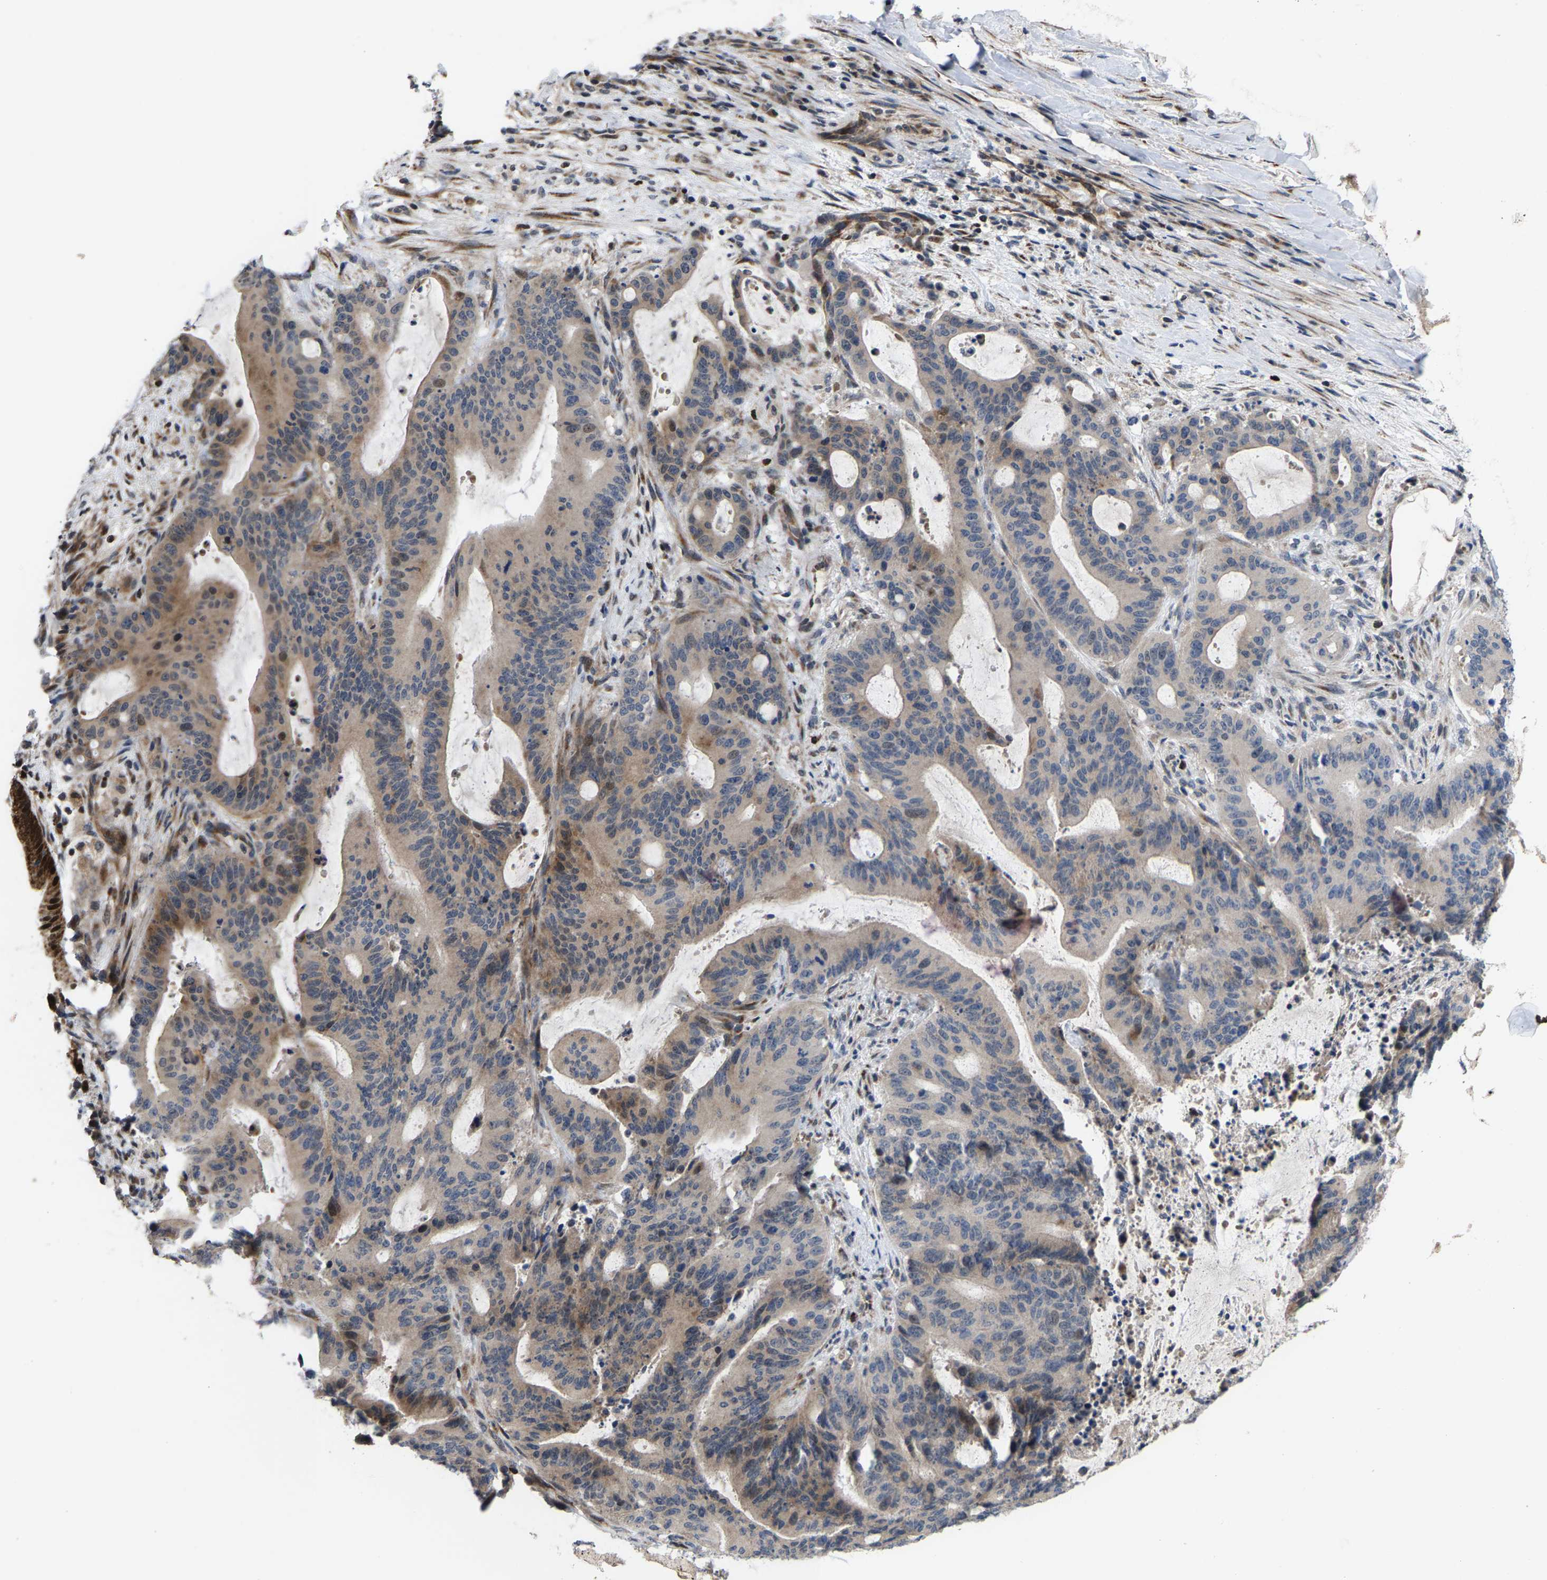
{"staining": {"intensity": "weak", "quantity": "25%-75%", "location": "cytoplasmic/membranous"}, "tissue": "liver cancer", "cell_type": "Tumor cells", "image_type": "cancer", "snomed": [{"axis": "morphology", "description": "Normal tissue, NOS"}, {"axis": "morphology", "description": "Cholangiocarcinoma"}, {"axis": "topography", "description": "Liver"}, {"axis": "topography", "description": "Peripheral nerve tissue"}], "caption": "Weak cytoplasmic/membranous expression for a protein is present in about 25%-75% of tumor cells of cholangiocarcinoma (liver) using immunohistochemistry.", "gene": "TDRKH", "patient": {"sex": "female", "age": 73}}